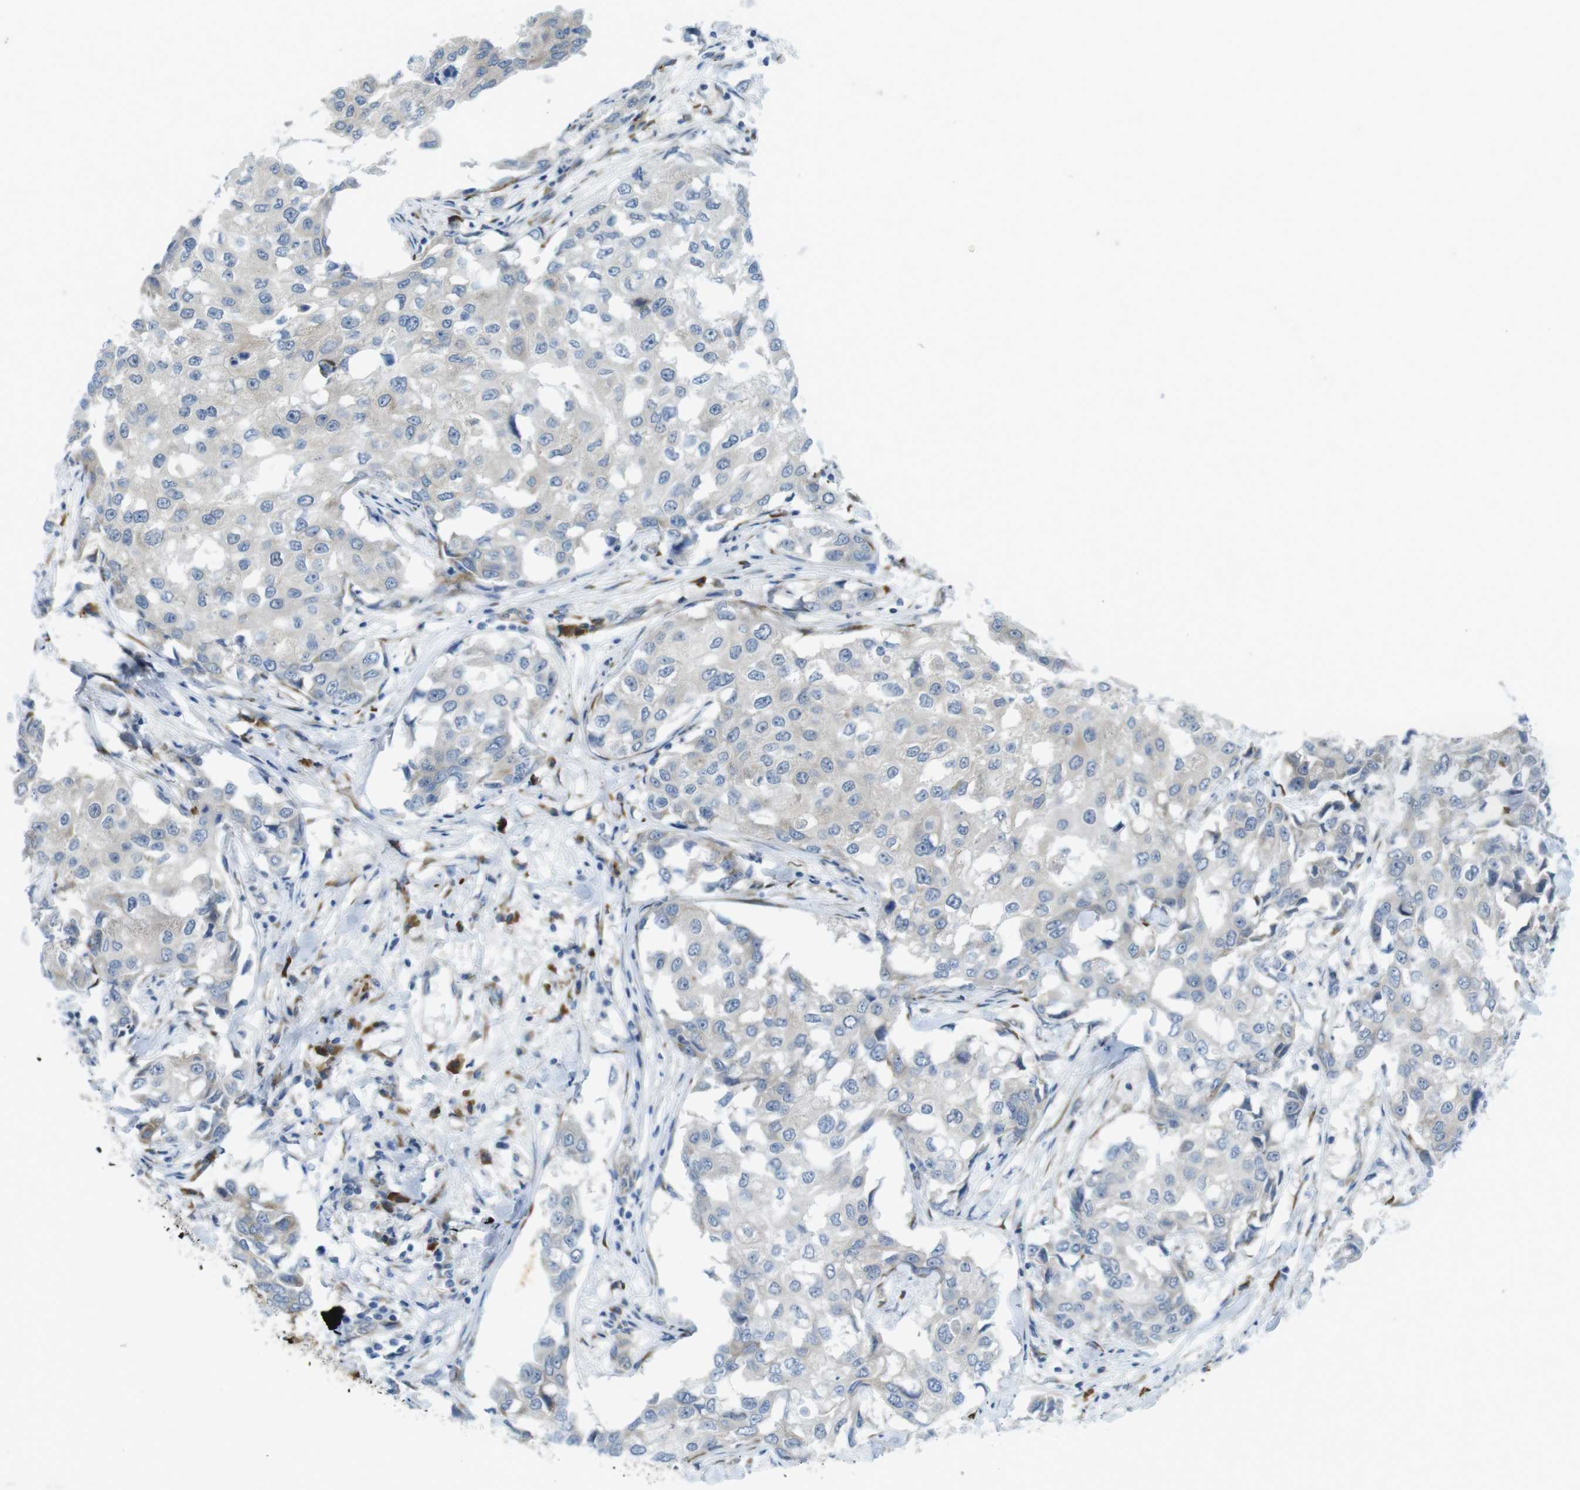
{"staining": {"intensity": "weak", "quantity": "<25%", "location": "cytoplasmic/membranous"}, "tissue": "breast cancer", "cell_type": "Tumor cells", "image_type": "cancer", "snomed": [{"axis": "morphology", "description": "Duct carcinoma"}, {"axis": "topography", "description": "Breast"}], "caption": "An immunohistochemistry photomicrograph of breast intraductal carcinoma is shown. There is no staining in tumor cells of breast intraductal carcinoma.", "gene": "FLCN", "patient": {"sex": "female", "age": 27}}